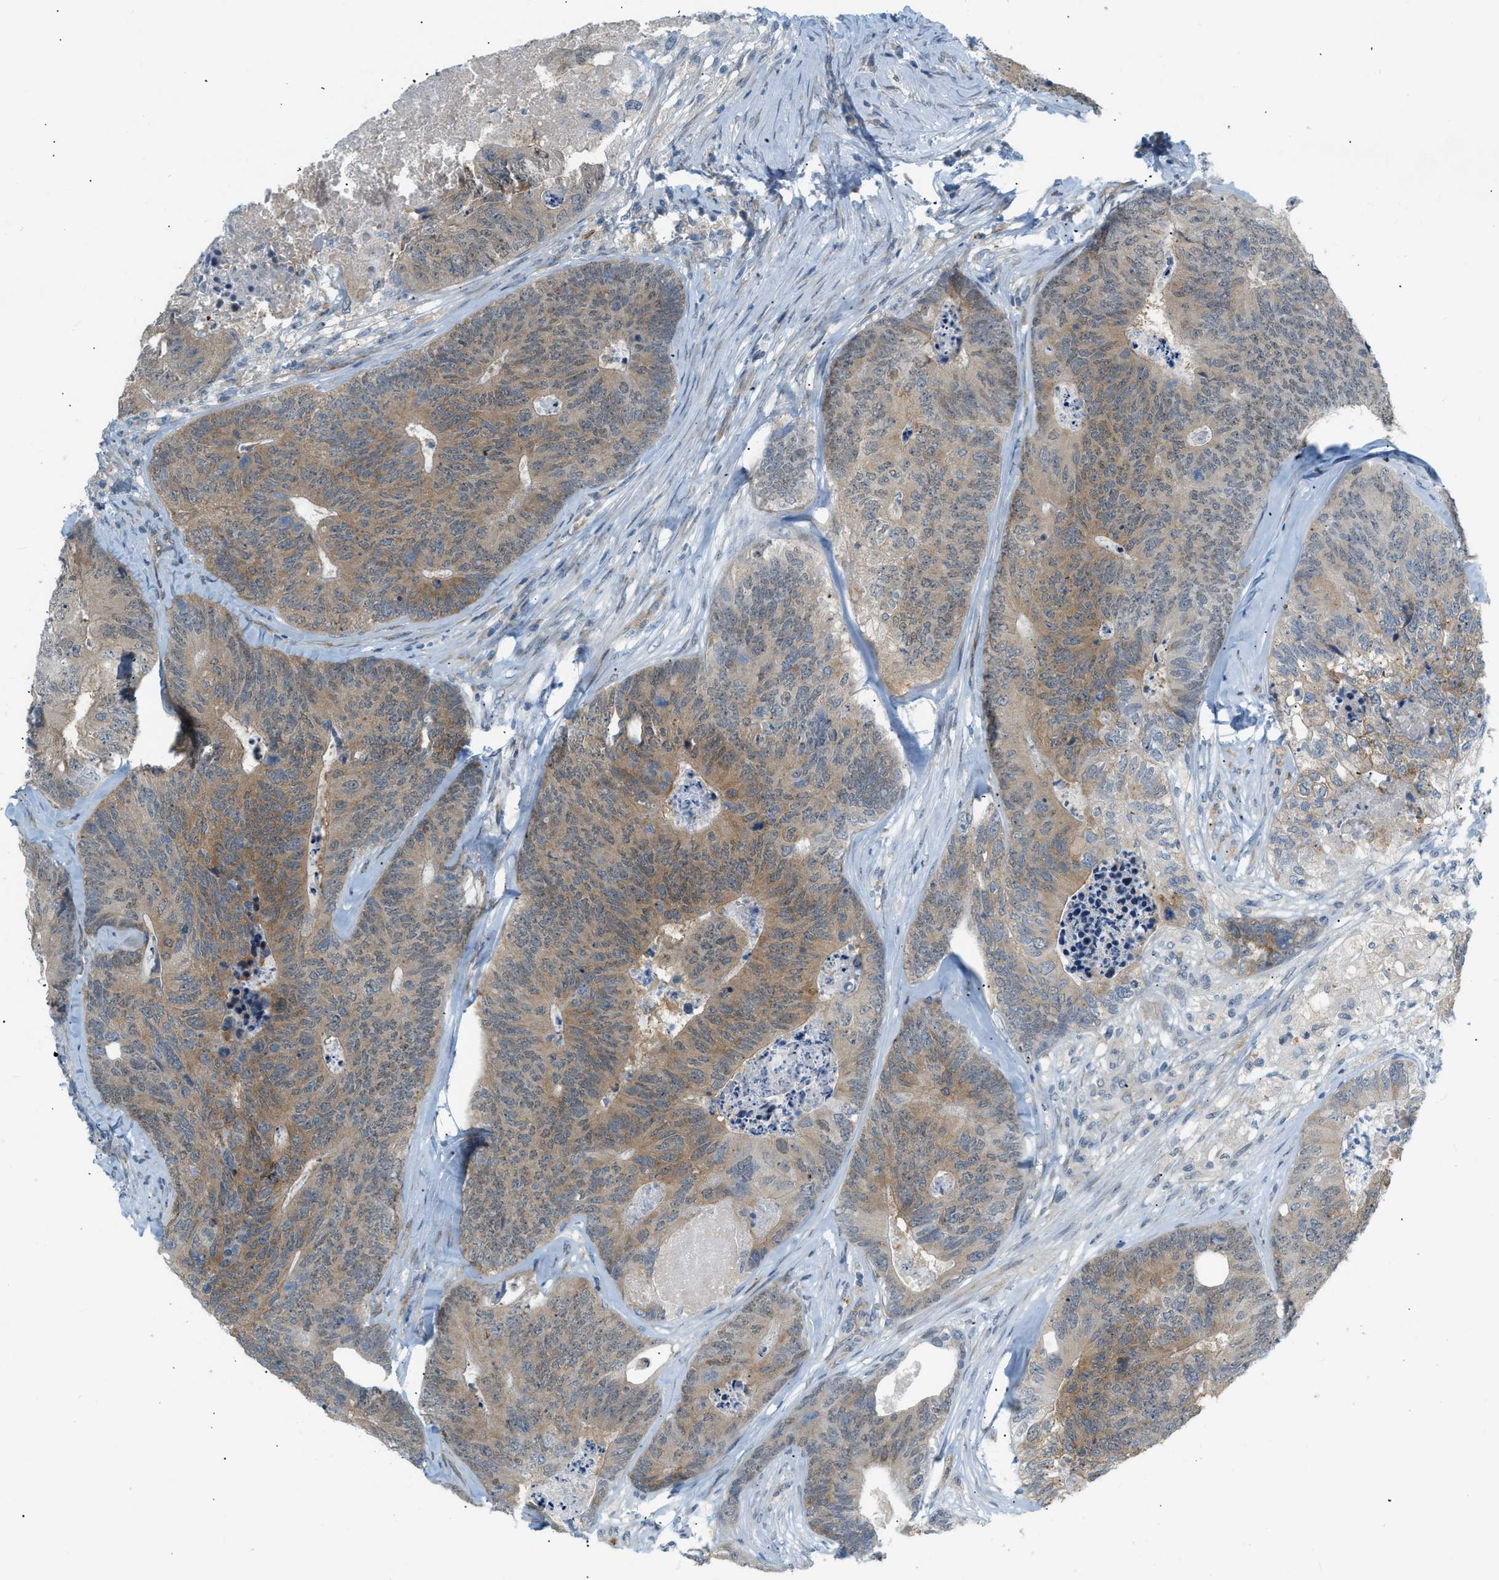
{"staining": {"intensity": "moderate", "quantity": ">75%", "location": "cytoplasmic/membranous"}, "tissue": "colorectal cancer", "cell_type": "Tumor cells", "image_type": "cancer", "snomed": [{"axis": "morphology", "description": "Adenocarcinoma, NOS"}, {"axis": "topography", "description": "Colon"}], "caption": "Human colorectal cancer (adenocarcinoma) stained for a protein (brown) displays moderate cytoplasmic/membranous positive staining in about >75% of tumor cells.", "gene": "ZNF408", "patient": {"sex": "female", "age": 67}}